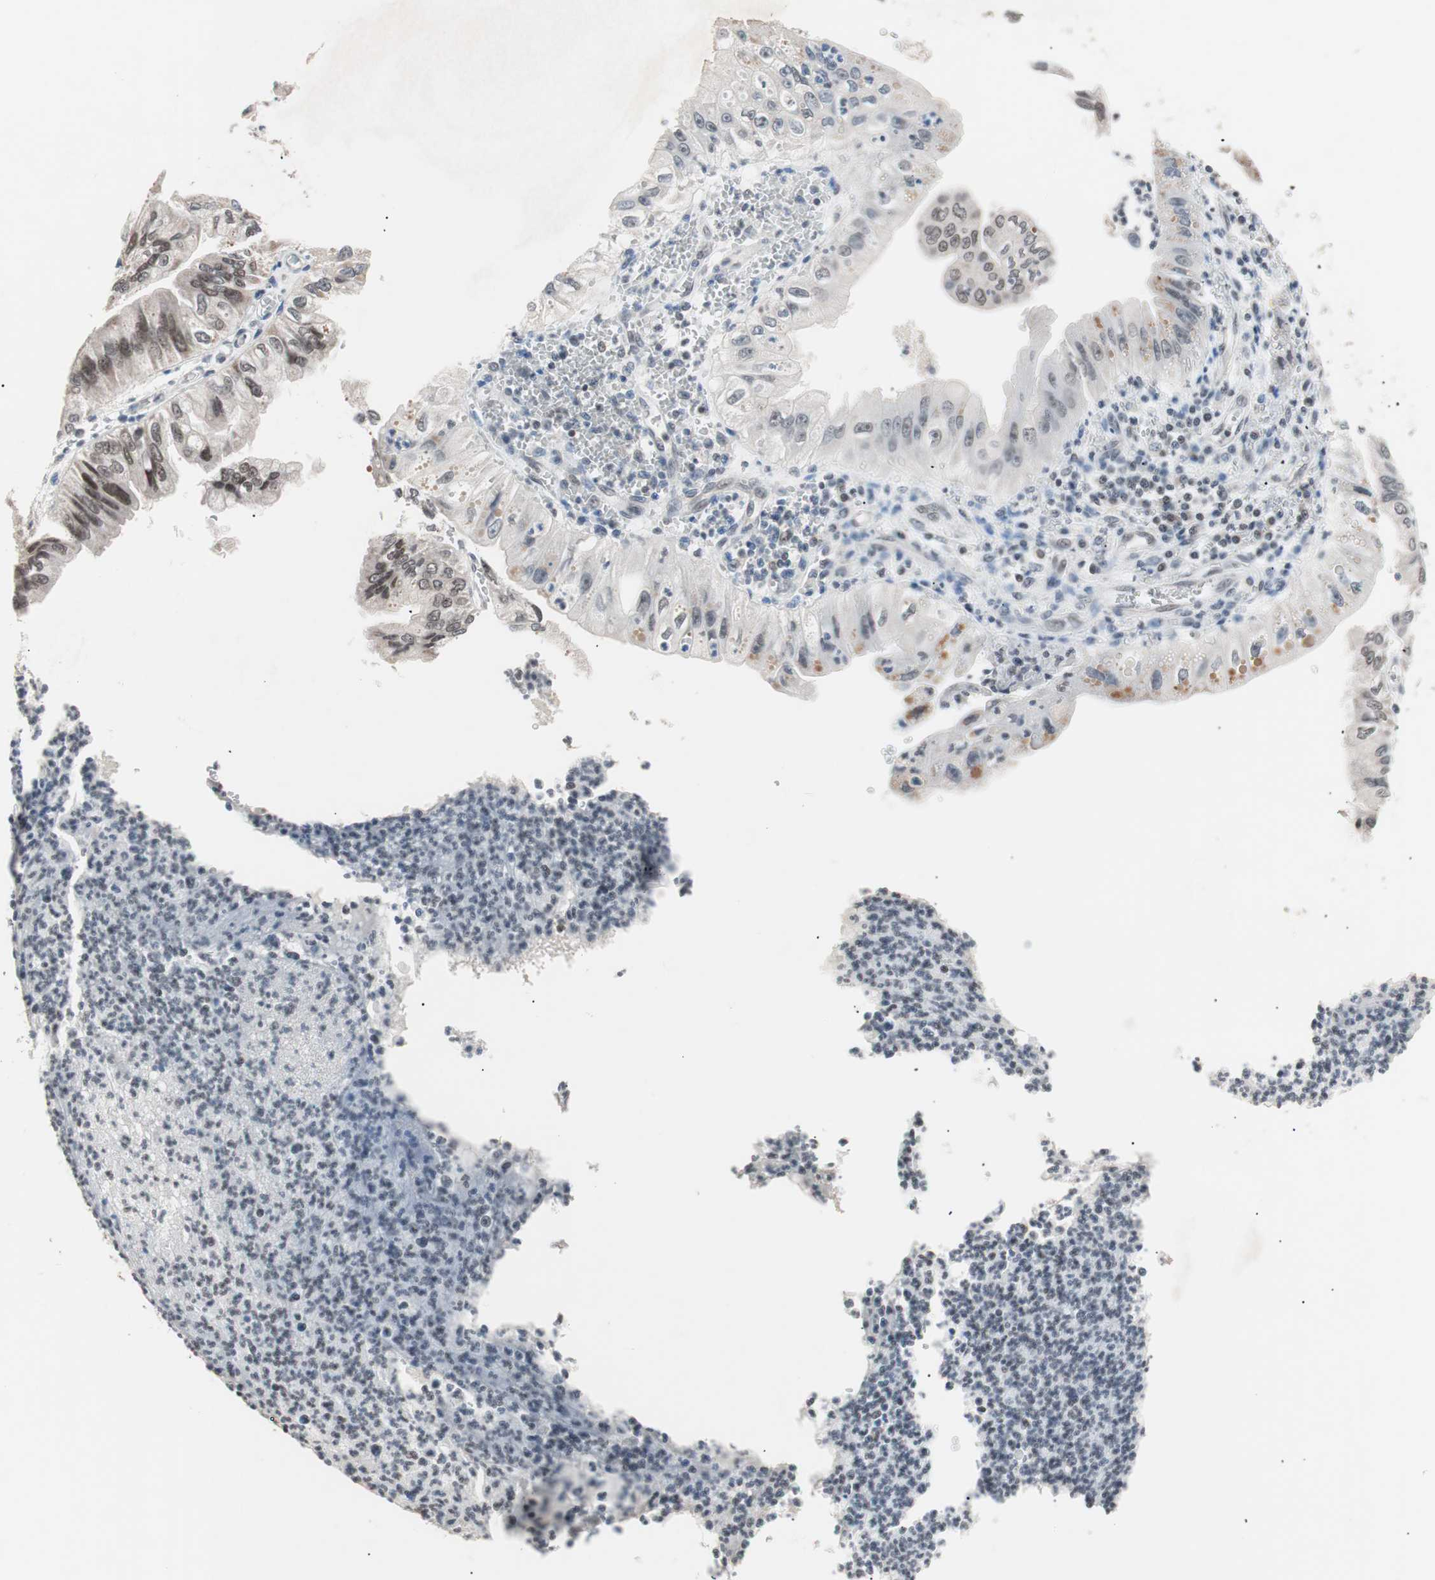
{"staining": {"intensity": "moderate", "quantity": "25%-75%", "location": "nuclear"}, "tissue": "pancreatic cancer", "cell_type": "Tumor cells", "image_type": "cancer", "snomed": [{"axis": "morphology", "description": "Normal tissue, NOS"}, {"axis": "topography", "description": "Lymph node"}], "caption": "A brown stain highlights moderate nuclear positivity of a protein in pancreatic cancer tumor cells.", "gene": "LIG3", "patient": {"sex": "male", "age": 50}}